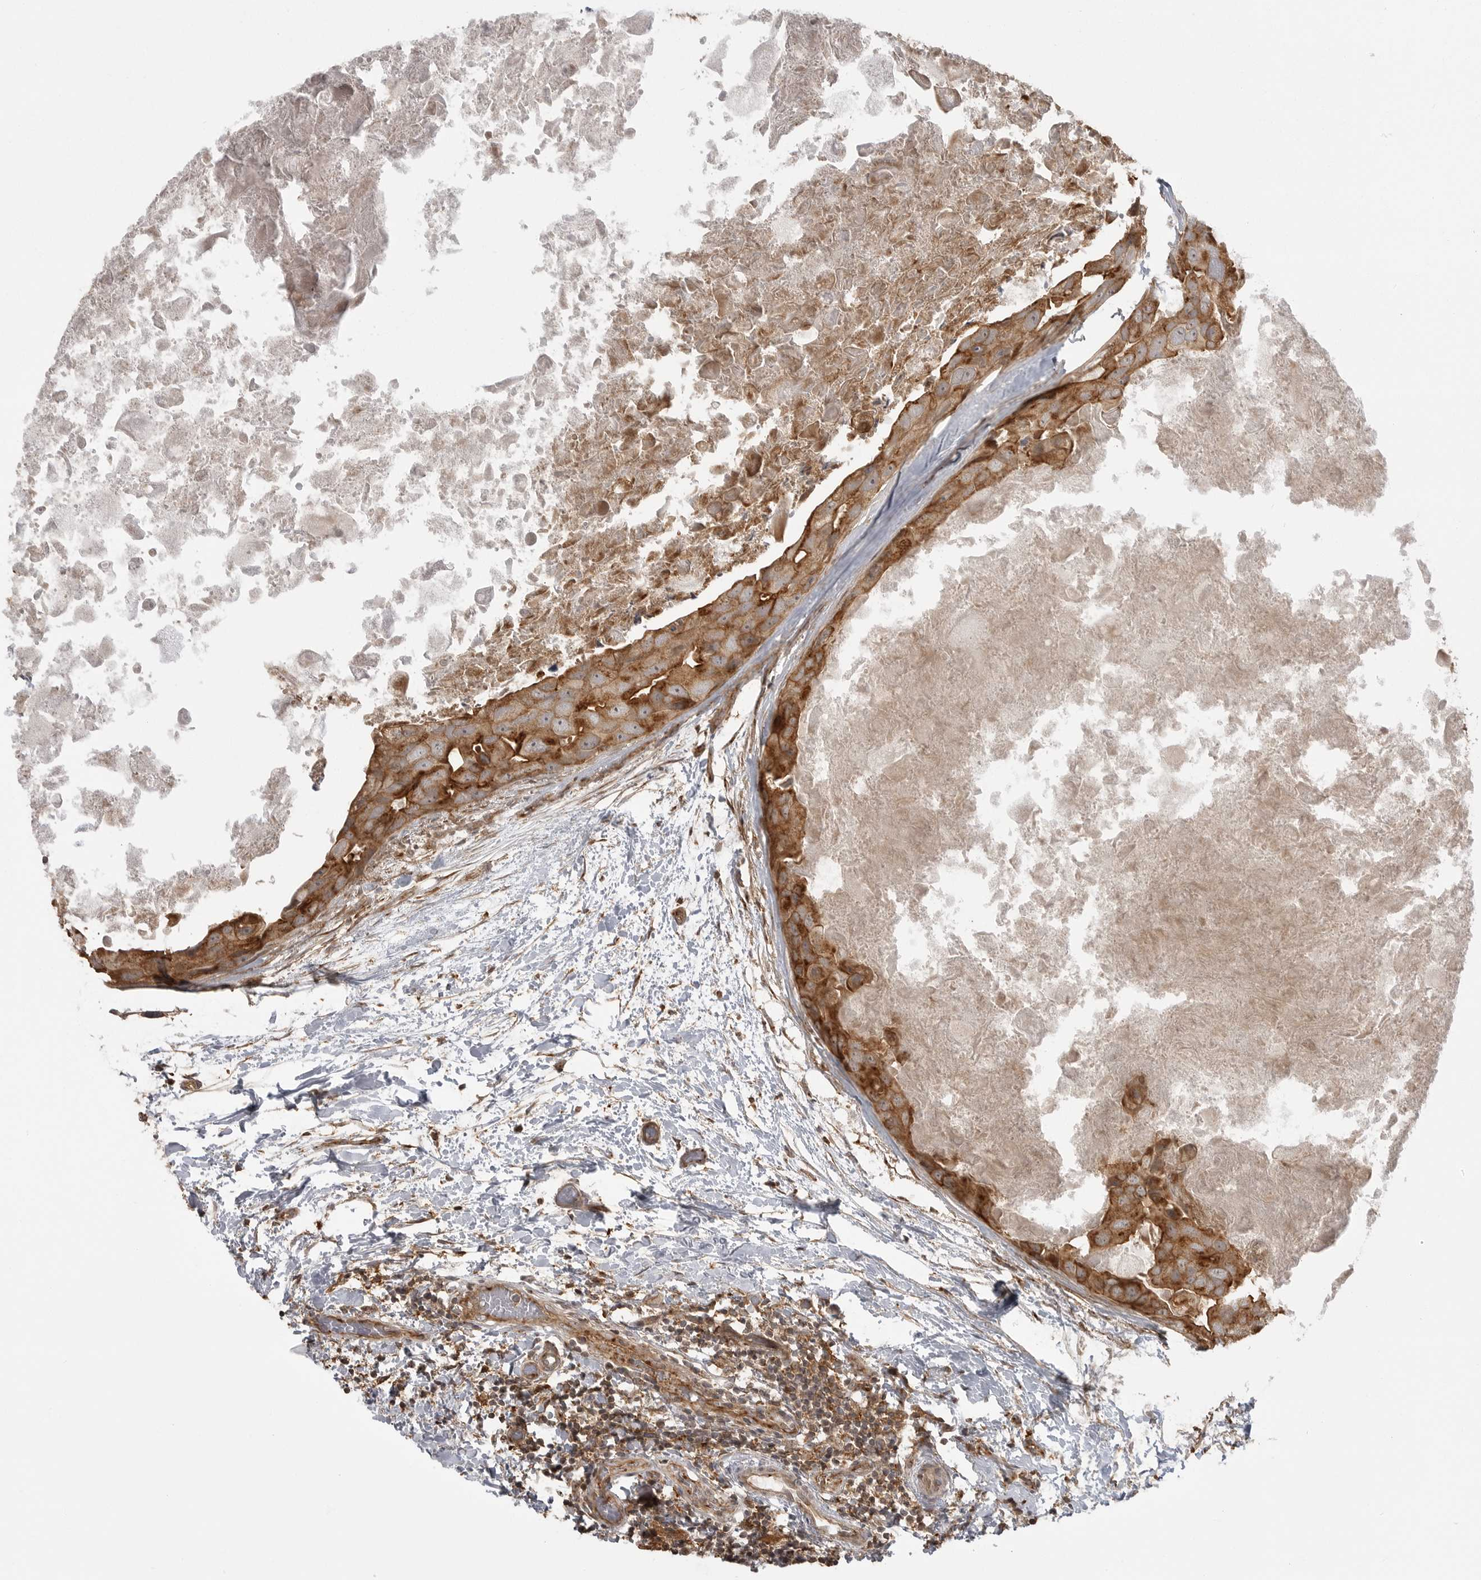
{"staining": {"intensity": "strong", "quantity": ">75%", "location": "cytoplasmic/membranous"}, "tissue": "breast cancer", "cell_type": "Tumor cells", "image_type": "cancer", "snomed": [{"axis": "morphology", "description": "Duct carcinoma"}, {"axis": "topography", "description": "Breast"}], "caption": "Immunohistochemistry (IHC) micrograph of neoplastic tissue: intraductal carcinoma (breast) stained using immunohistochemistry (IHC) demonstrates high levels of strong protein expression localized specifically in the cytoplasmic/membranous of tumor cells, appearing as a cytoplasmic/membranous brown color.", "gene": "FAT3", "patient": {"sex": "female", "age": 62}}